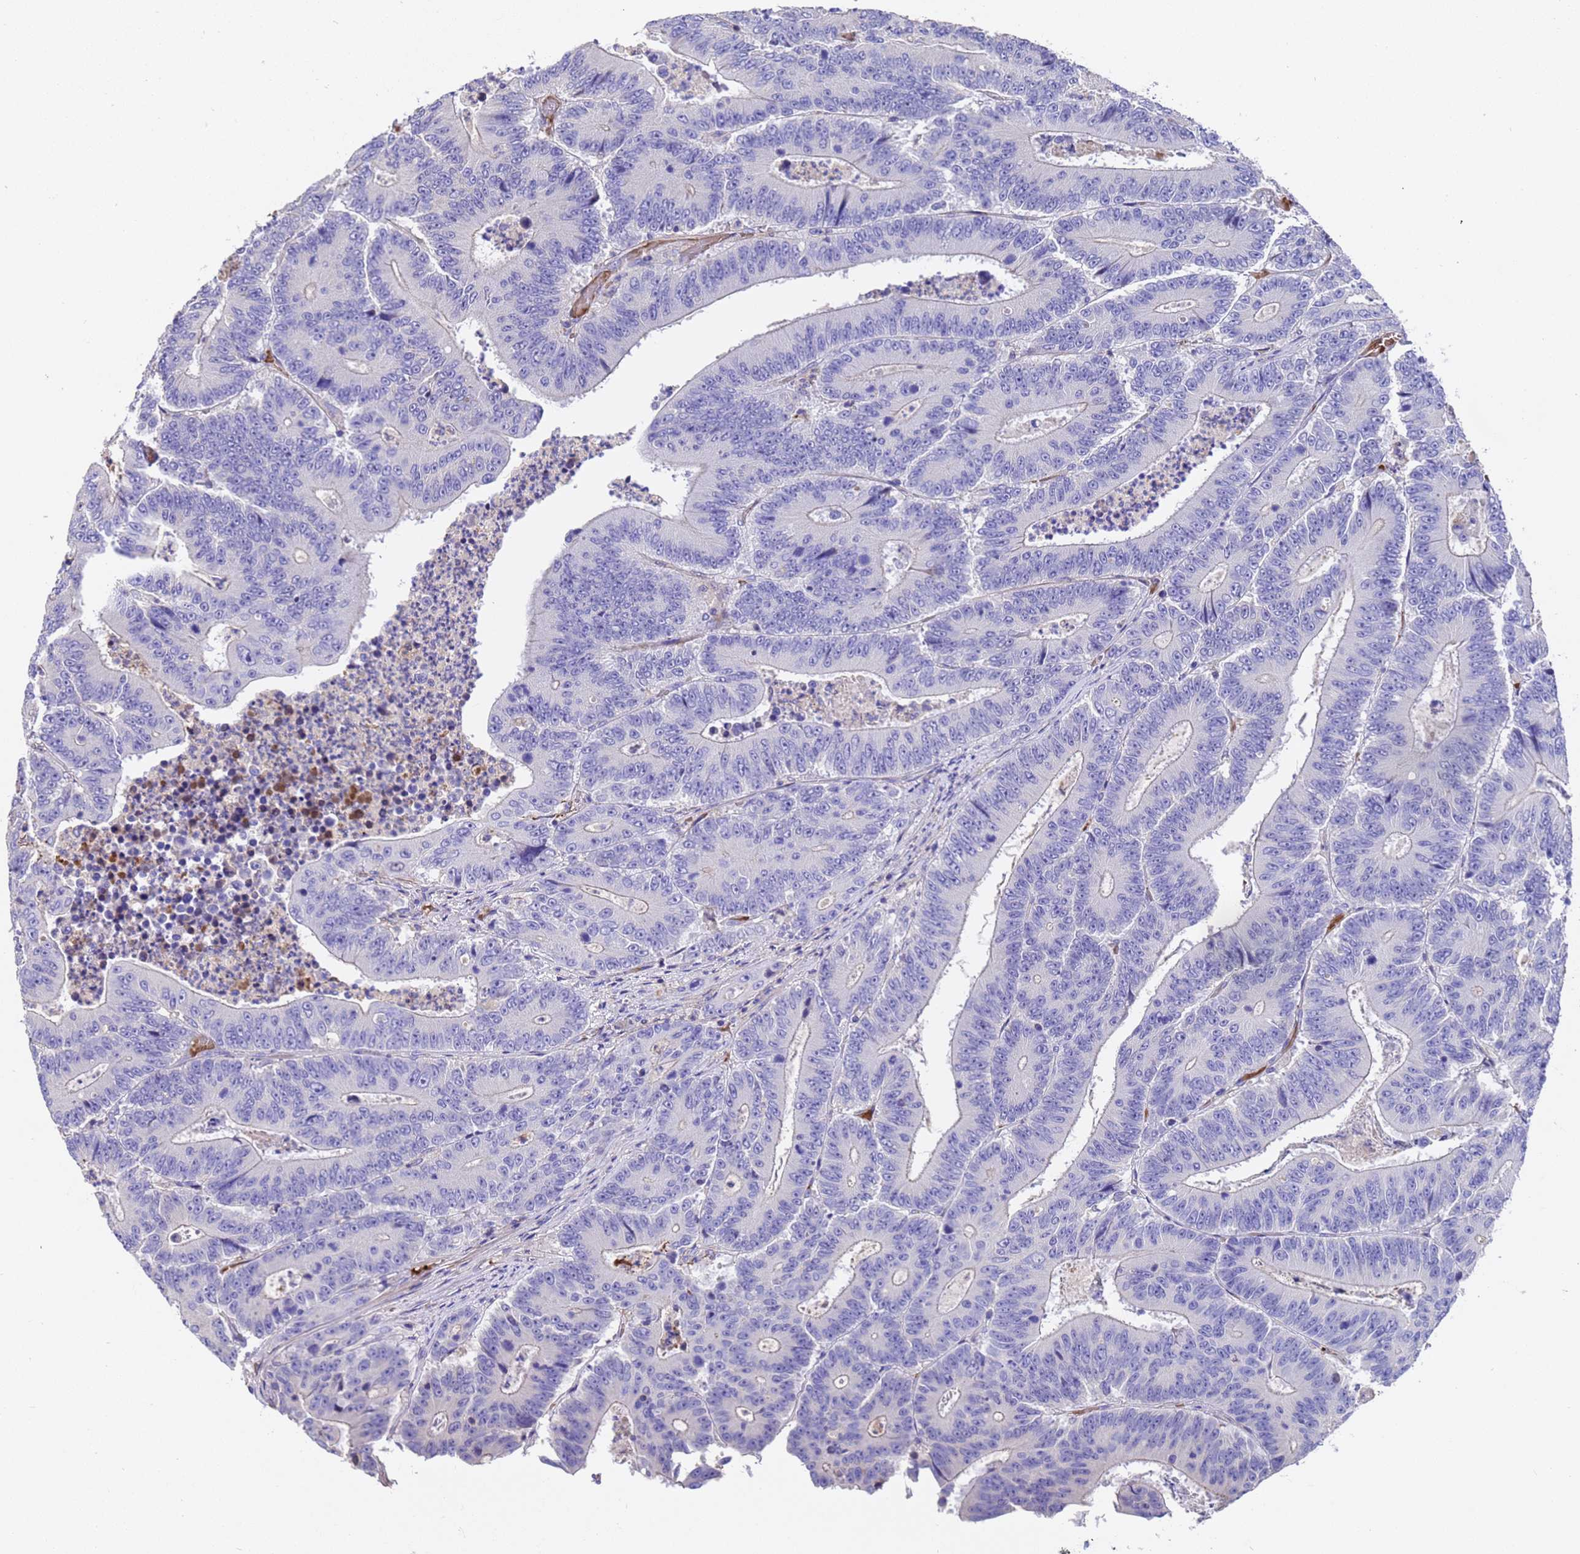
{"staining": {"intensity": "negative", "quantity": "none", "location": "none"}, "tissue": "colorectal cancer", "cell_type": "Tumor cells", "image_type": "cancer", "snomed": [{"axis": "morphology", "description": "Adenocarcinoma, NOS"}, {"axis": "topography", "description": "Colon"}], "caption": "A high-resolution image shows immunohistochemistry (IHC) staining of adenocarcinoma (colorectal), which demonstrates no significant positivity in tumor cells.", "gene": "ELP6", "patient": {"sex": "male", "age": 83}}